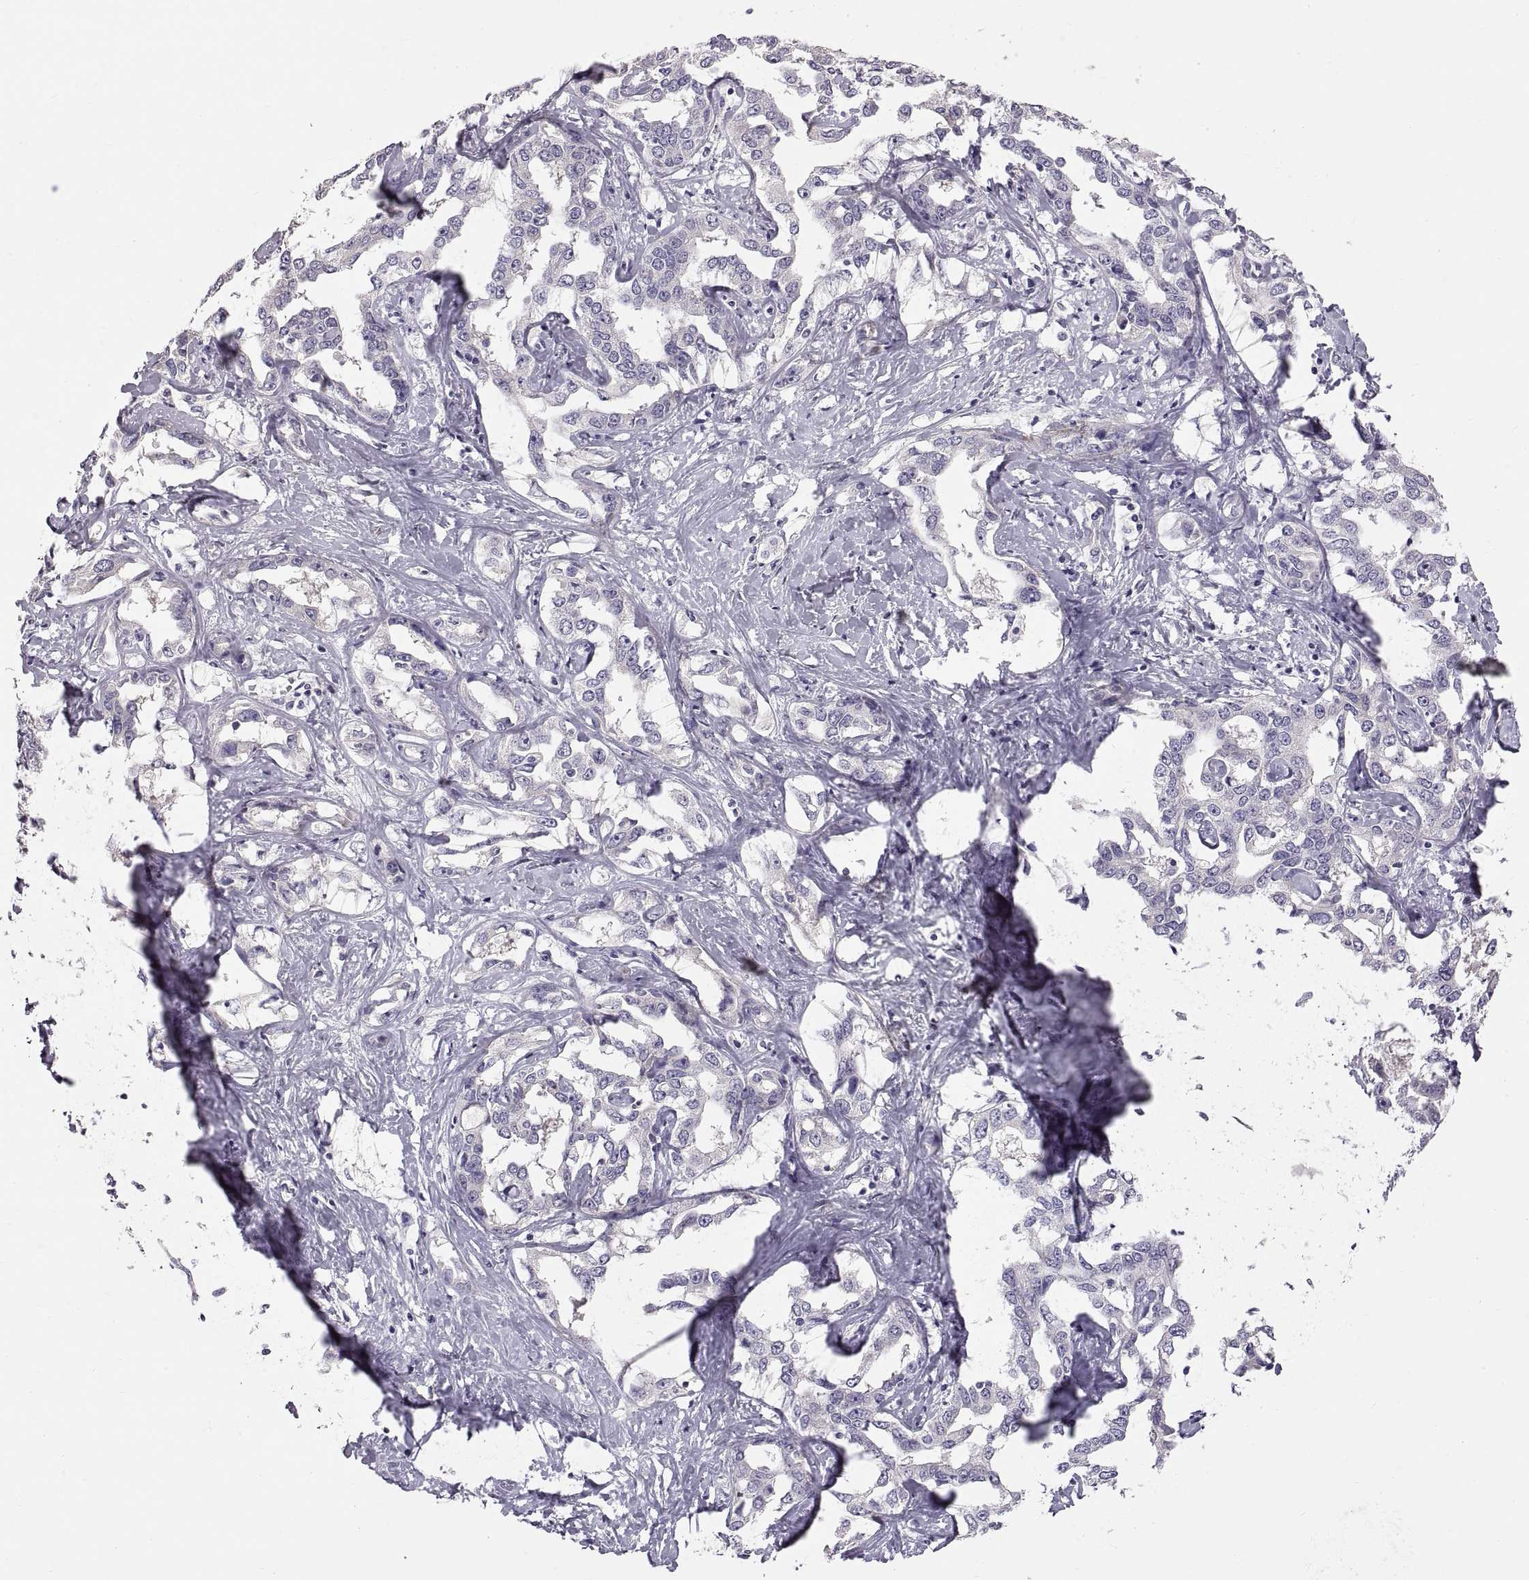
{"staining": {"intensity": "negative", "quantity": "none", "location": "none"}, "tissue": "liver cancer", "cell_type": "Tumor cells", "image_type": "cancer", "snomed": [{"axis": "morphology", "description": "Cholangiocarcinoma"}, {"axis": "topography", "description": "Liver"}], "caption": "DAB immunohistochemical staining of liver cancer exhibits no significant staining in tumor cells. Nuclei are stained in blue.", "gene": "WFDC8", "patient": {"sex": "male", "age": 59}}